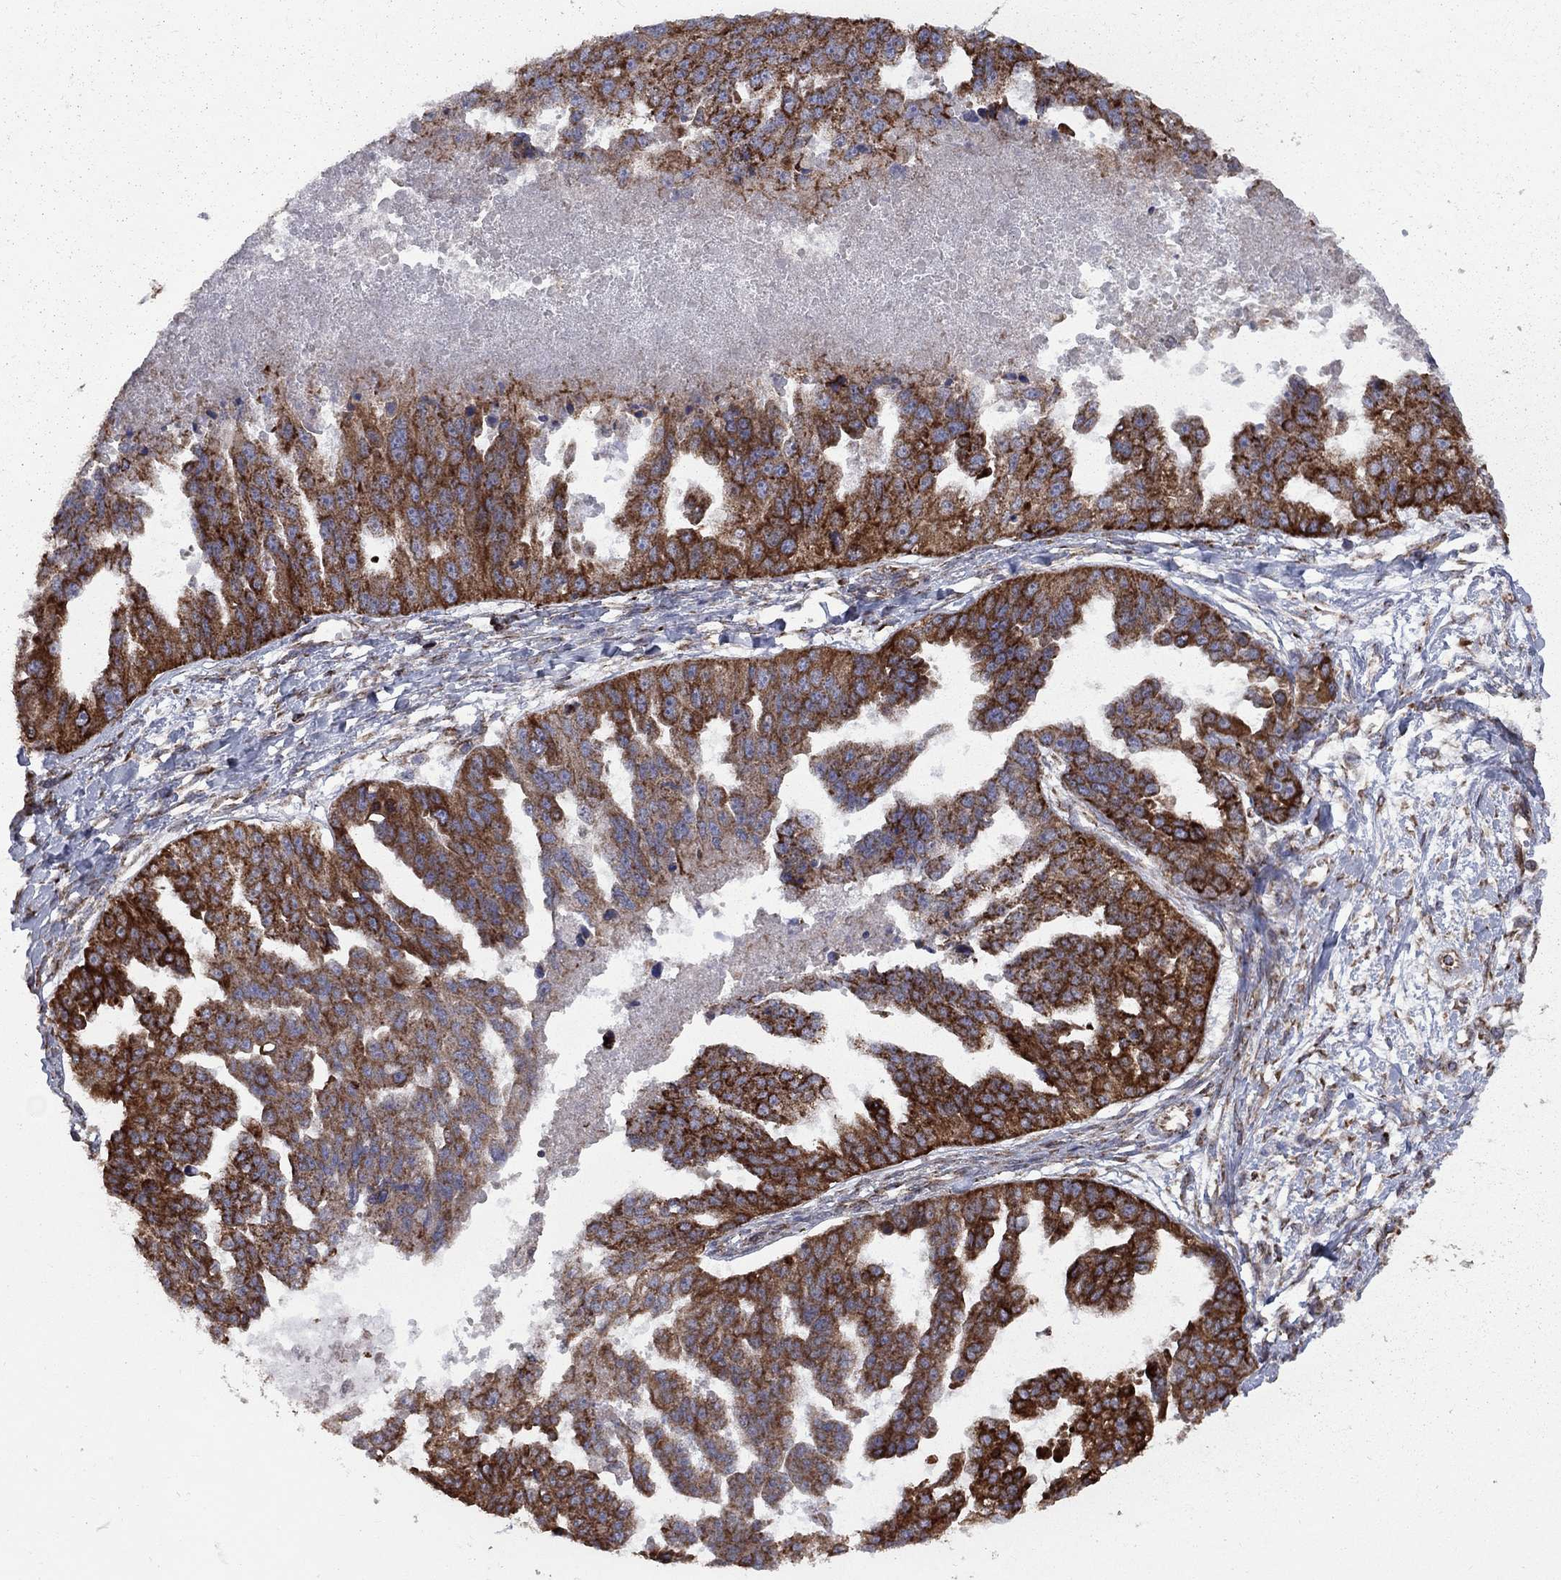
{"staining": {"intensity": "moderate", "quantity": "25%-75%", "location": "cytoplasmic/membranous"}, "tissue": "ovarian cancer", "cell_type": "Tumor cells", "image_type": "cancer", "snomed": [{"axis": "morphology", "description": "Cystadenocarcinoma, serous, NOS"}, {"axis": "topography", "description": "Ovary"}], "caption": "Immunohistochemical staining of ovarian cancer (serous cystadenocarcinoma) shows medium levels of moderate cytoplasmic/membranous protein staining in about 25%-75% of tumor cells.", "gene": "CLPTM1", "patient": {"sex": "female", "age": 58}}